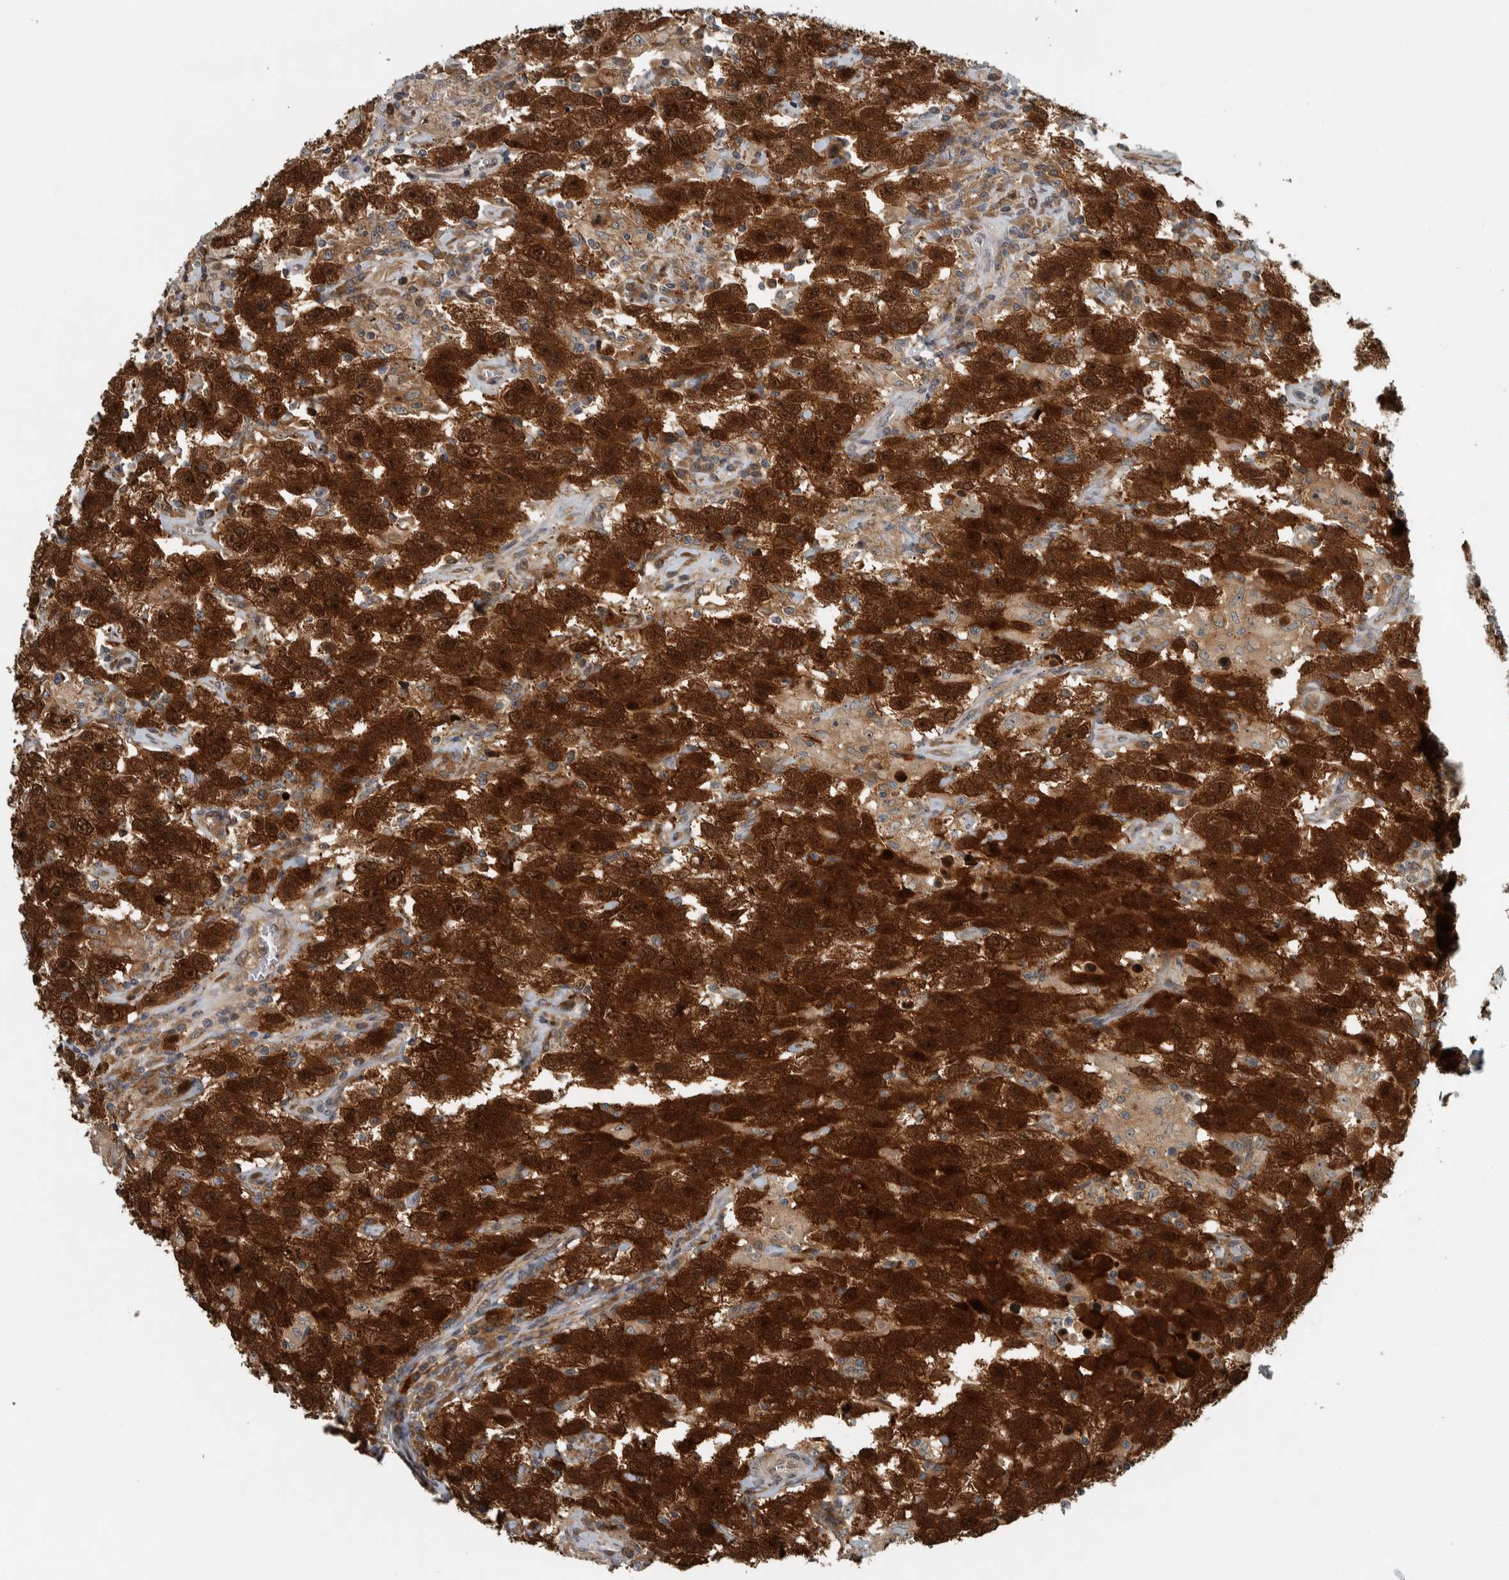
{"staining": {"intensity": "strong", "quantity": ">75%", "location": "cytoplasmic/membranous,nuclear"}, "tissue": "testis cancer", "cell_type": "Tumor cells", "image_type": "cancer", "snomed": [{"axis": "morphology", "description": "Seminoma, NOS"}, {"axis": "topography", "description": "Testis"}], "caption": "This photomicrograph demonstrates seminoma (testis) stained with immunohistochemistry (IHC) to label a protein in brown. The cytoplasmic/membranous and nuclear of tumor cells show strong positivity for the protein. Nuclei are counter-stained blue.", "gene": "XPO5", "patient": {"sex": "male", "age": 41}}